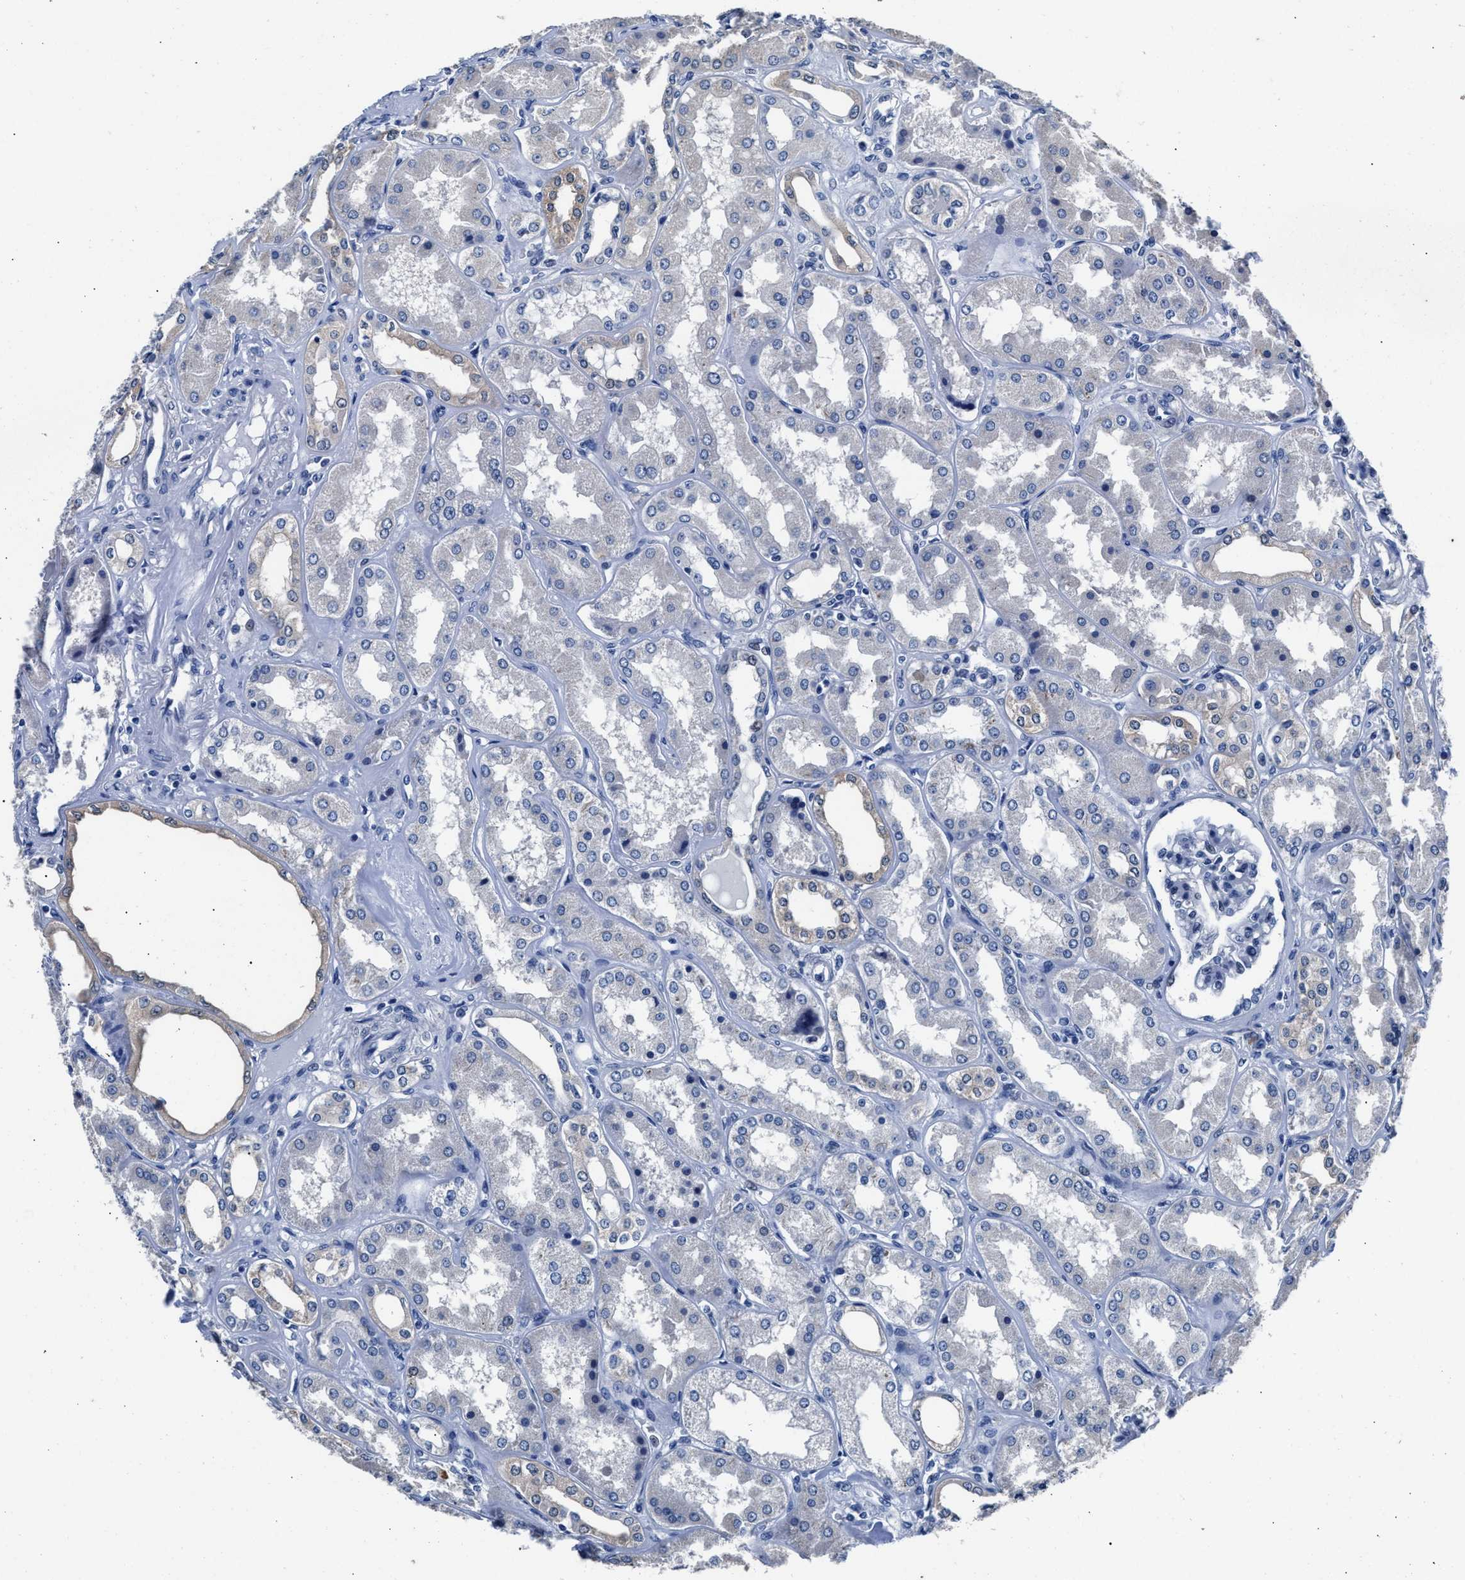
{"staining": {"intensity": "negative", "quantity": "none", "location": "none"}, "tissue": "kidney", "cell_type": "Cells in glomeruli", "image_type": "normal", "snomed": [{"axis": "morphology", "description": "Normal tissue, NOS"}, {"axis": "topography", "description": "Kidney"}], "caption": "The micrograph shows no significant expression in cells in glomeruli of kidney.", "gene": "GSTM1", "patient": {"sex": "female", "age": 56}}